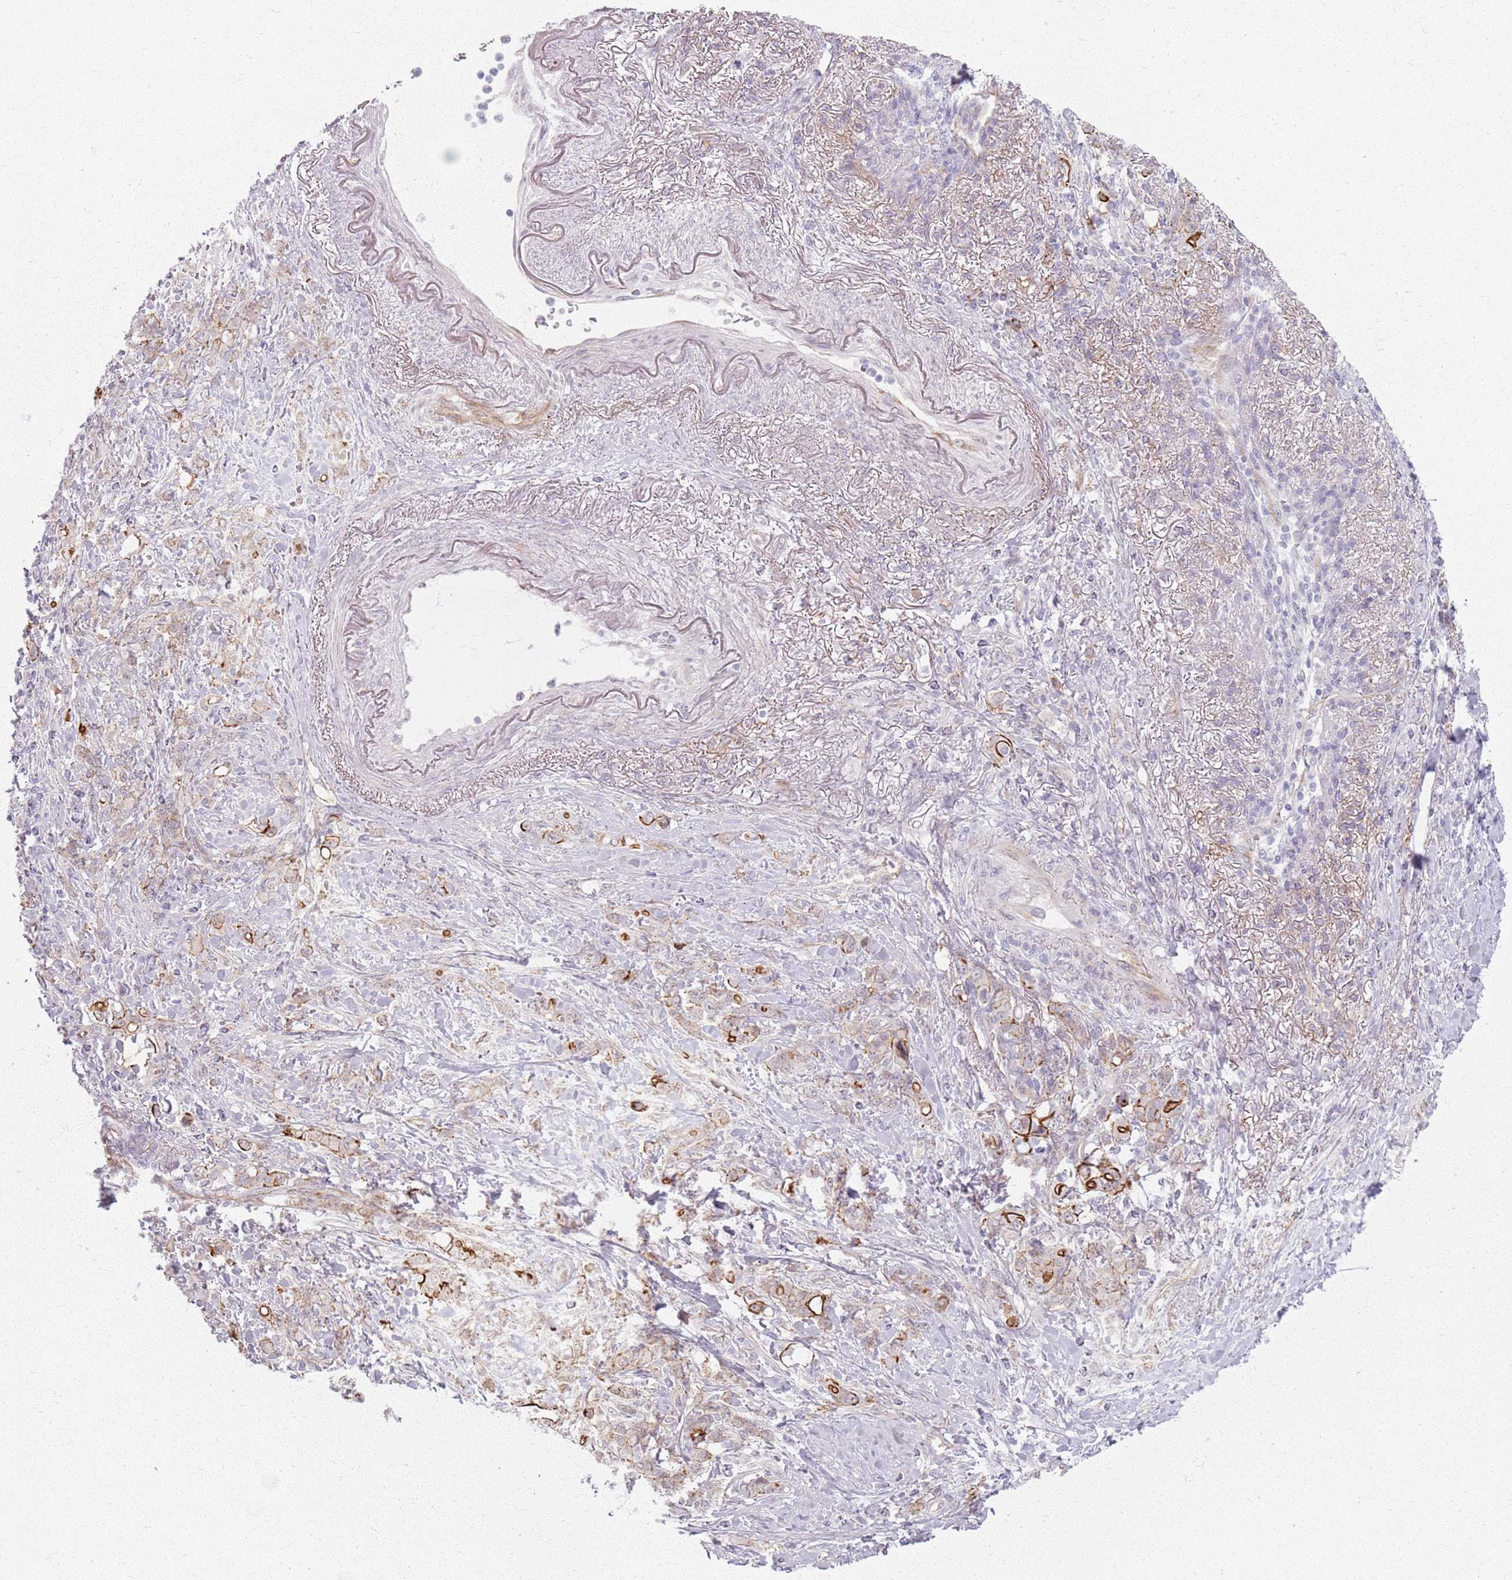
{"staining": {"intensity": "strong", "quantity": "<25%", "location": "cytoplasmic/membranous"}, "tissue": "stomach cancer", "cell_type": "Tumor cells", "image_type": "cancer", "snomed": [{"axis": "morphology", "description": "Normal tissue, NOS"}, {"axis": "morphology", "description": "Adenocarcinoma, NOS"}, {"axis": "topography", "description": "Stomach"}], "caption": "Immunohistochemistry micrograph of stomach adenocarcinoma stained for a protein (brown), which demonstrates medium levels of strong cytoplasmic/membranous positivity in approximately <25% of tumor cells.", "gene": "KCNA5", "patient": {"sex": "female", "age": 79}}